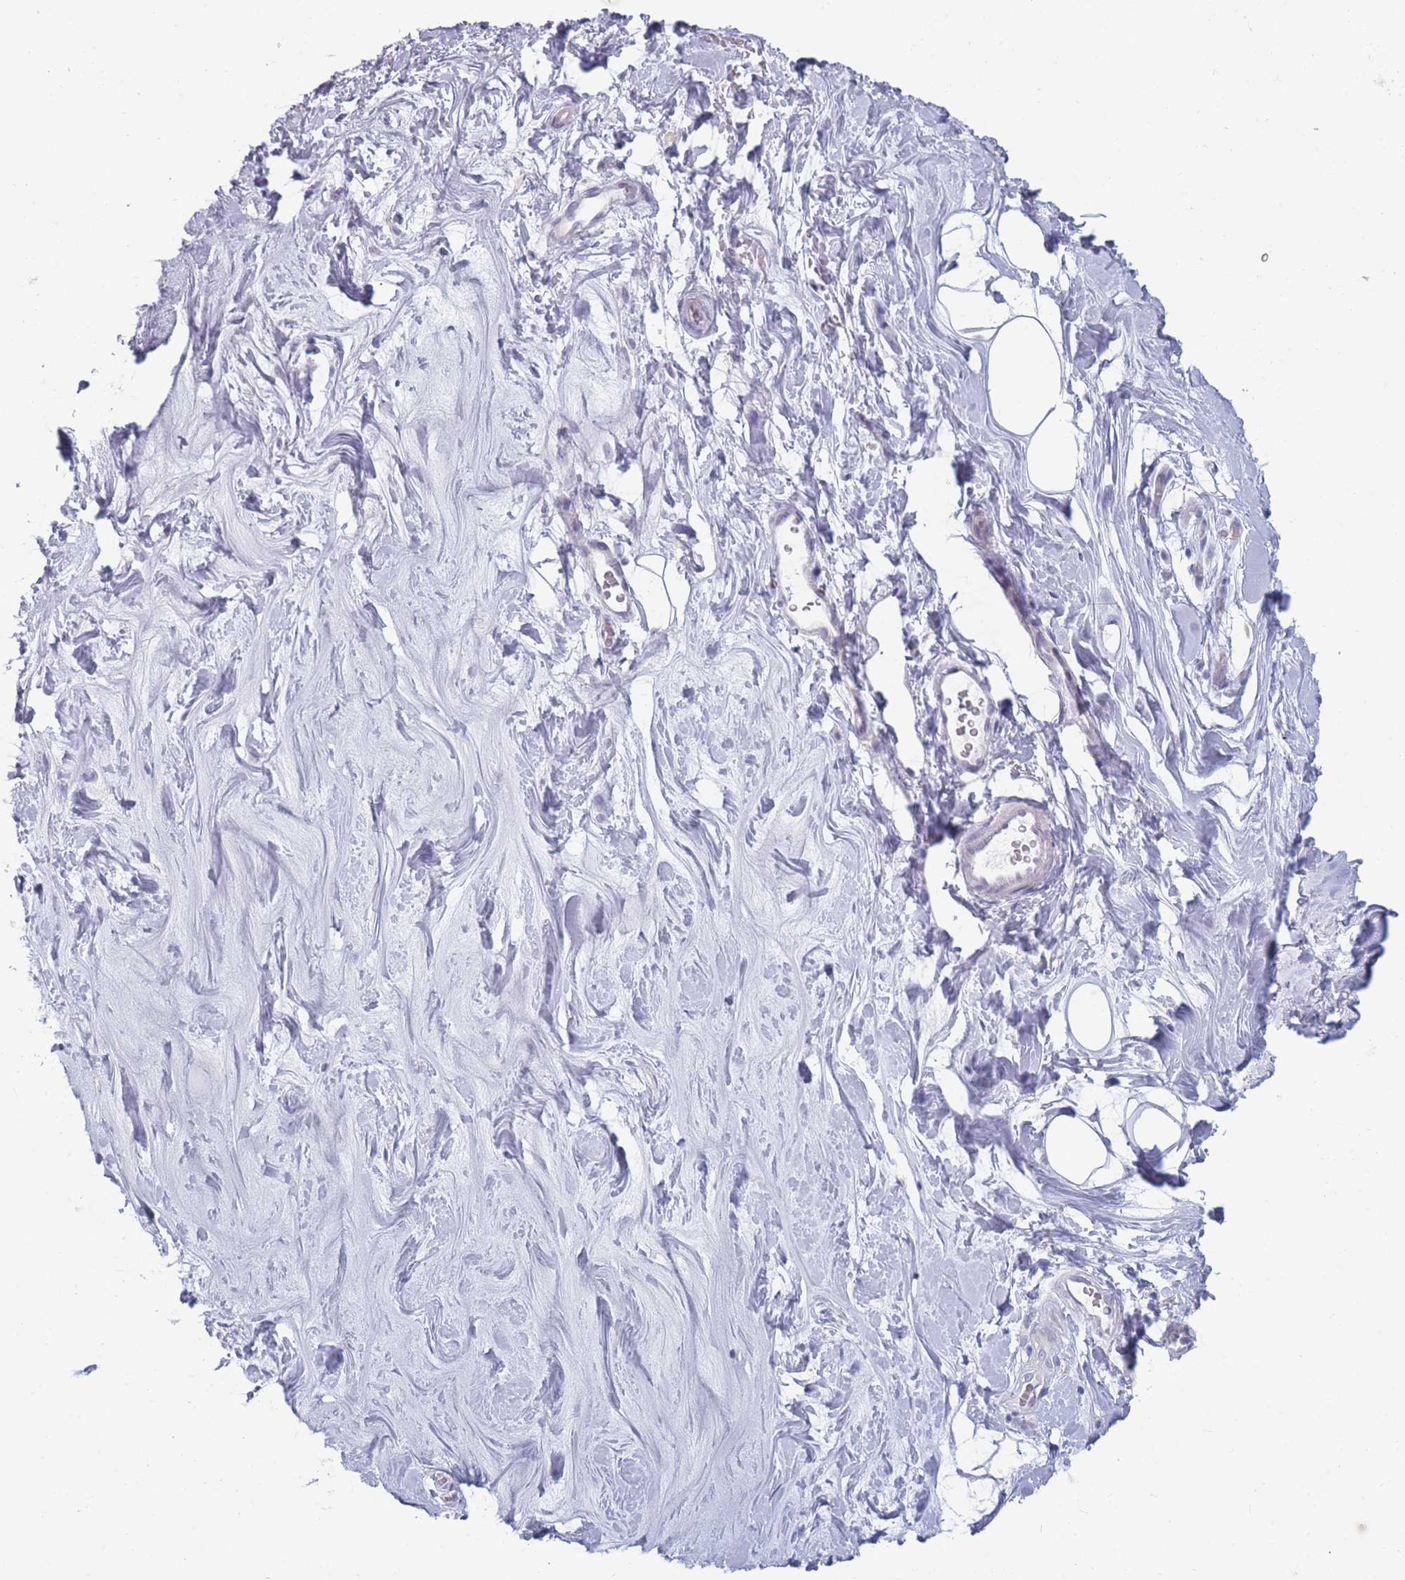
{"staining": {"intensity": "negative", "quantity": "none", "location": "none"}, "tissue": "adipose tissue", "cell_type": "Adipocytes", "image_type": "normal", "snomed": [{"axis": "morphology", "description": "Normal tissue, NOS"}, {"axis": "topography", "description": "Breast"}], "caption": "A high-resolution micrograph shows IHC staining of normal adipose tissue, which displays no significant expression in adipocytes.", "gene": "ROS1", "patient": {"sex": "female", "age": 26}}